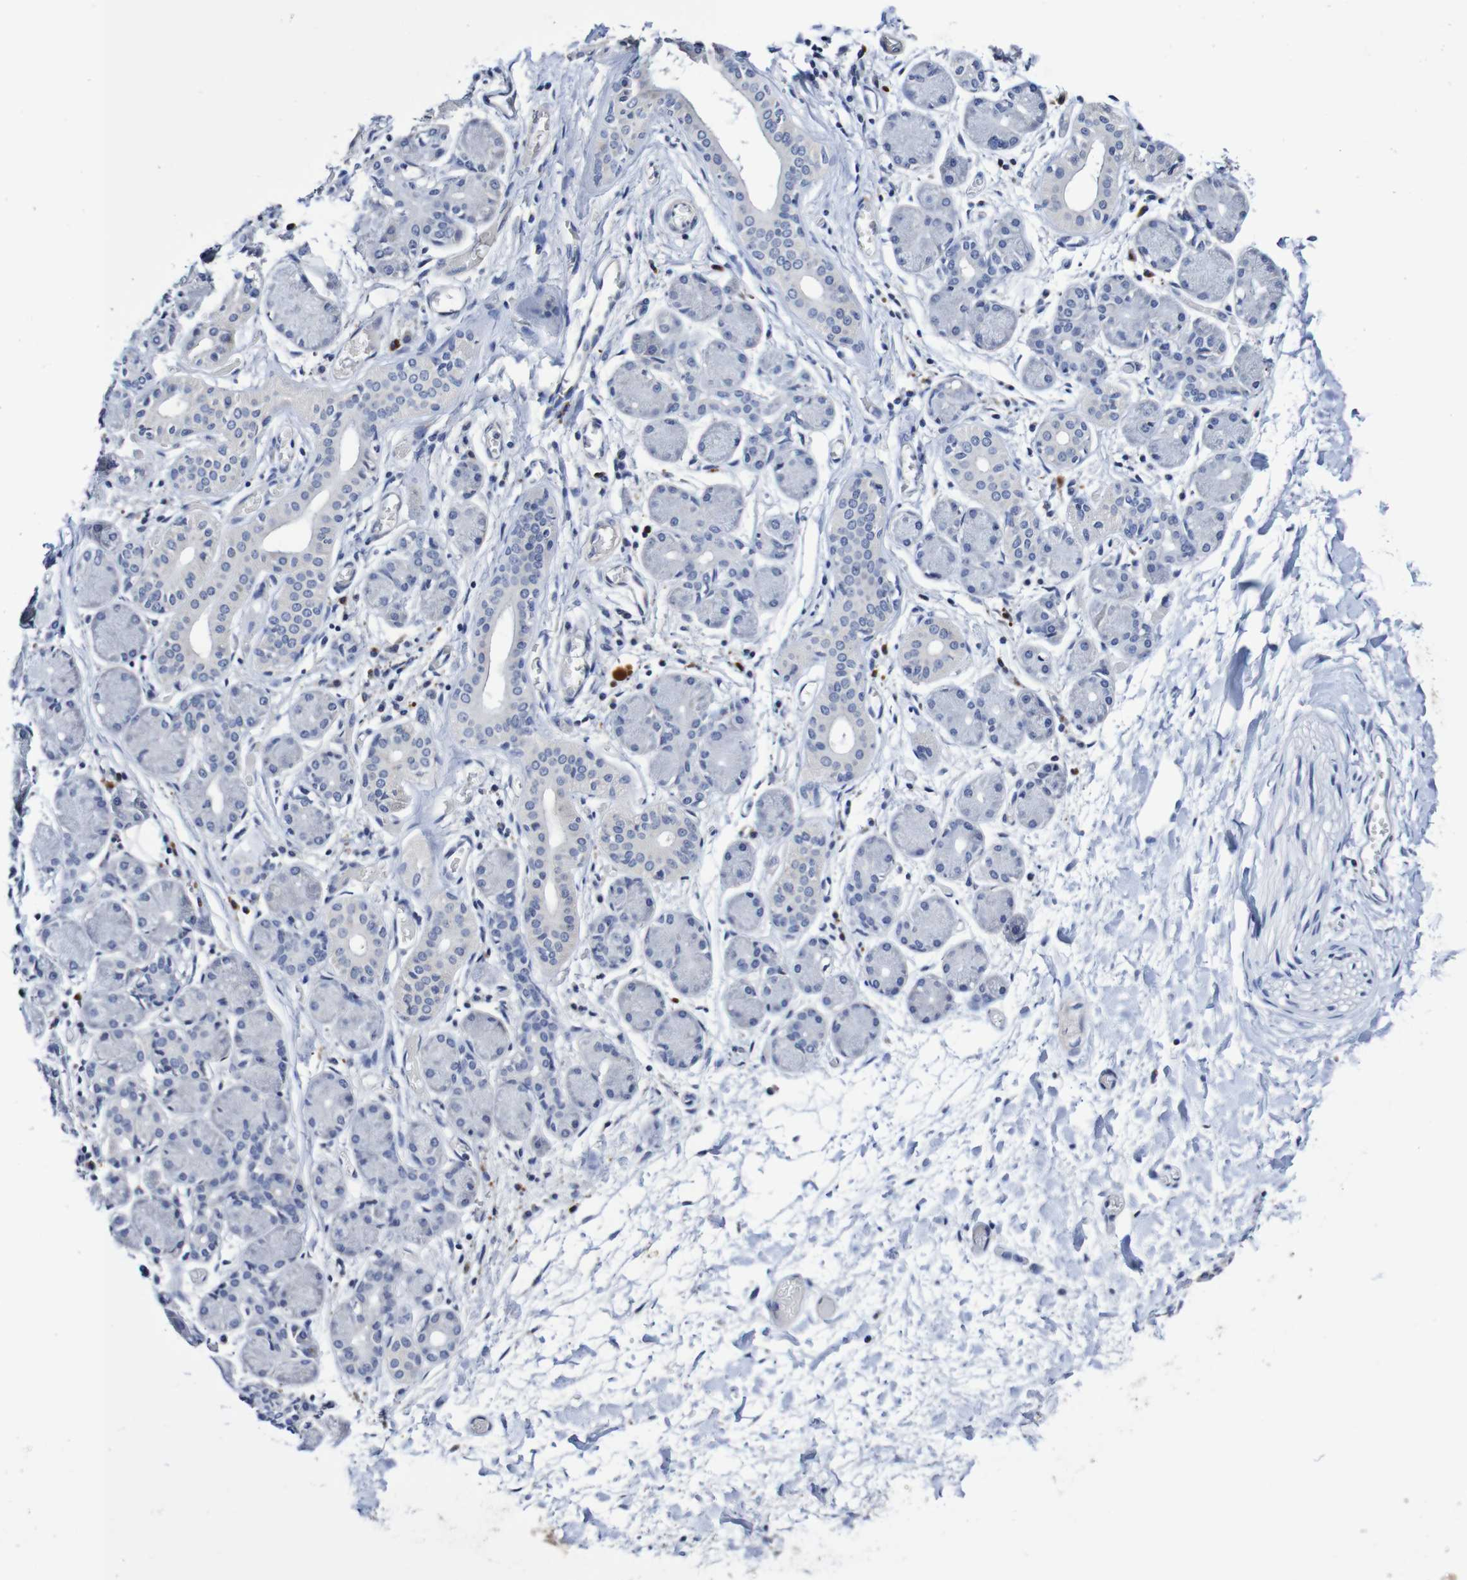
{"staining": {"intensity": "negative", "quantity": "none", "location": "none"}, "tissue": "salivary gland", "cell_type": "Glandular cells", "image_type": "normal", "snomed": [{"axis": "morphology", "description": "Normal tissue, NOS"}, {"axis": "topography", "description": "Salivary gland"}], "caption": "An IHC image of normal salivary gland is shown. There is no staining in glandular cells of salivary gland.", "gene": "ACVR1C", "patient": {"sex": "female", "age": 24}}